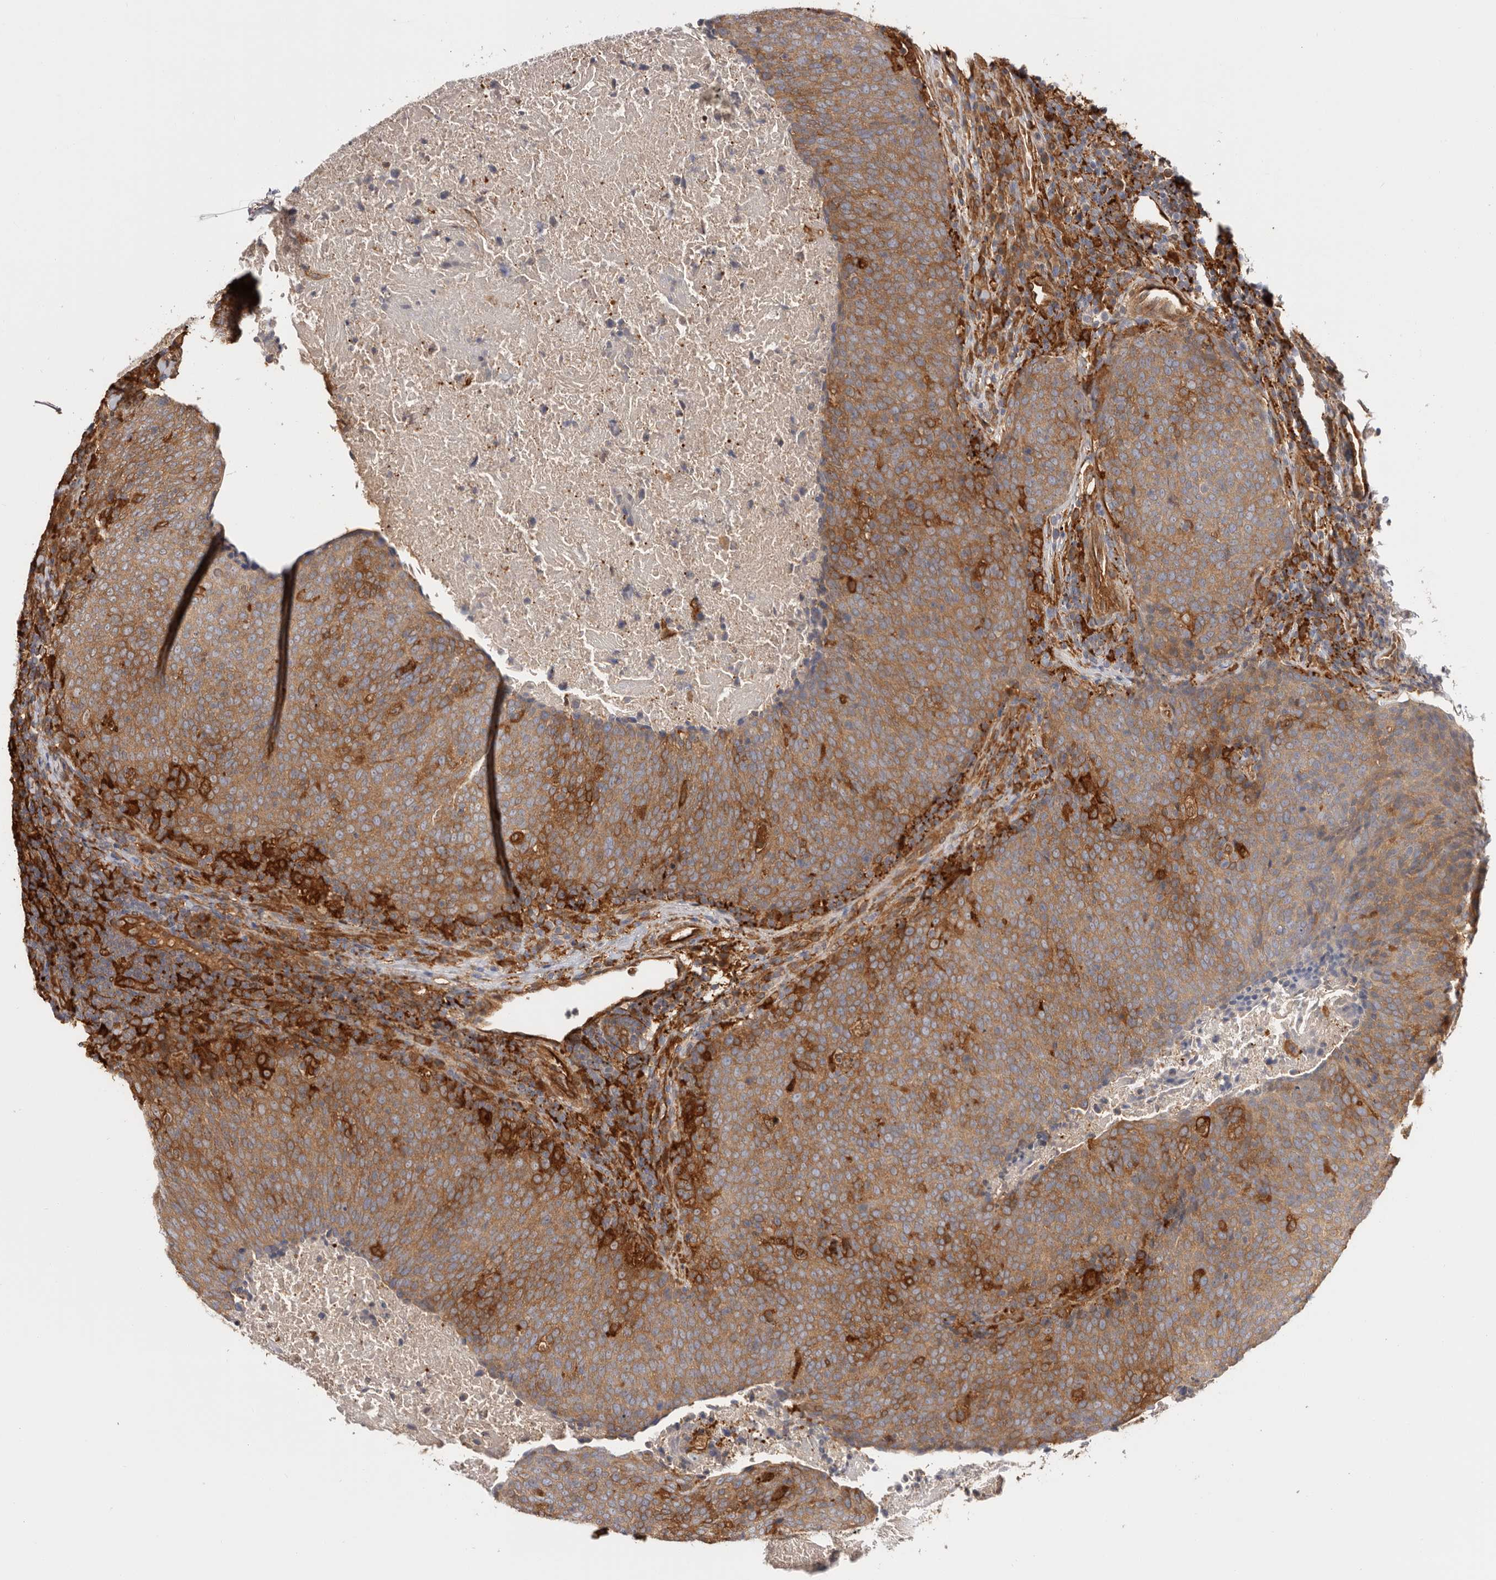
{"staining": {"intensity": "moderate", "quantity": ">75%", "location": "cytoplasmic/membranous"}, "tissue": "head and neck cancer", "cell_type": "Tumor cells", "image_type": "cancer", "snomed": [{"axis": "morphology", "description": "Squamous cell carcinoma, NOS"}, {"axis": "morphology", "description": "Squamous cell carcinoma, metastatic, NOS"}, {"axis": "topography", "description": "Lymph node"}, {"axis": "topography", "description": "Head-Neck"}], "caption": "Brown immunohistochemical staining in human head and neck cancer reveals moderate cytoplasmic/membranous positivity in about >75% of tumor cells.", "gene": "LAP3", "patient": {"sex": "male", "age": 62}}